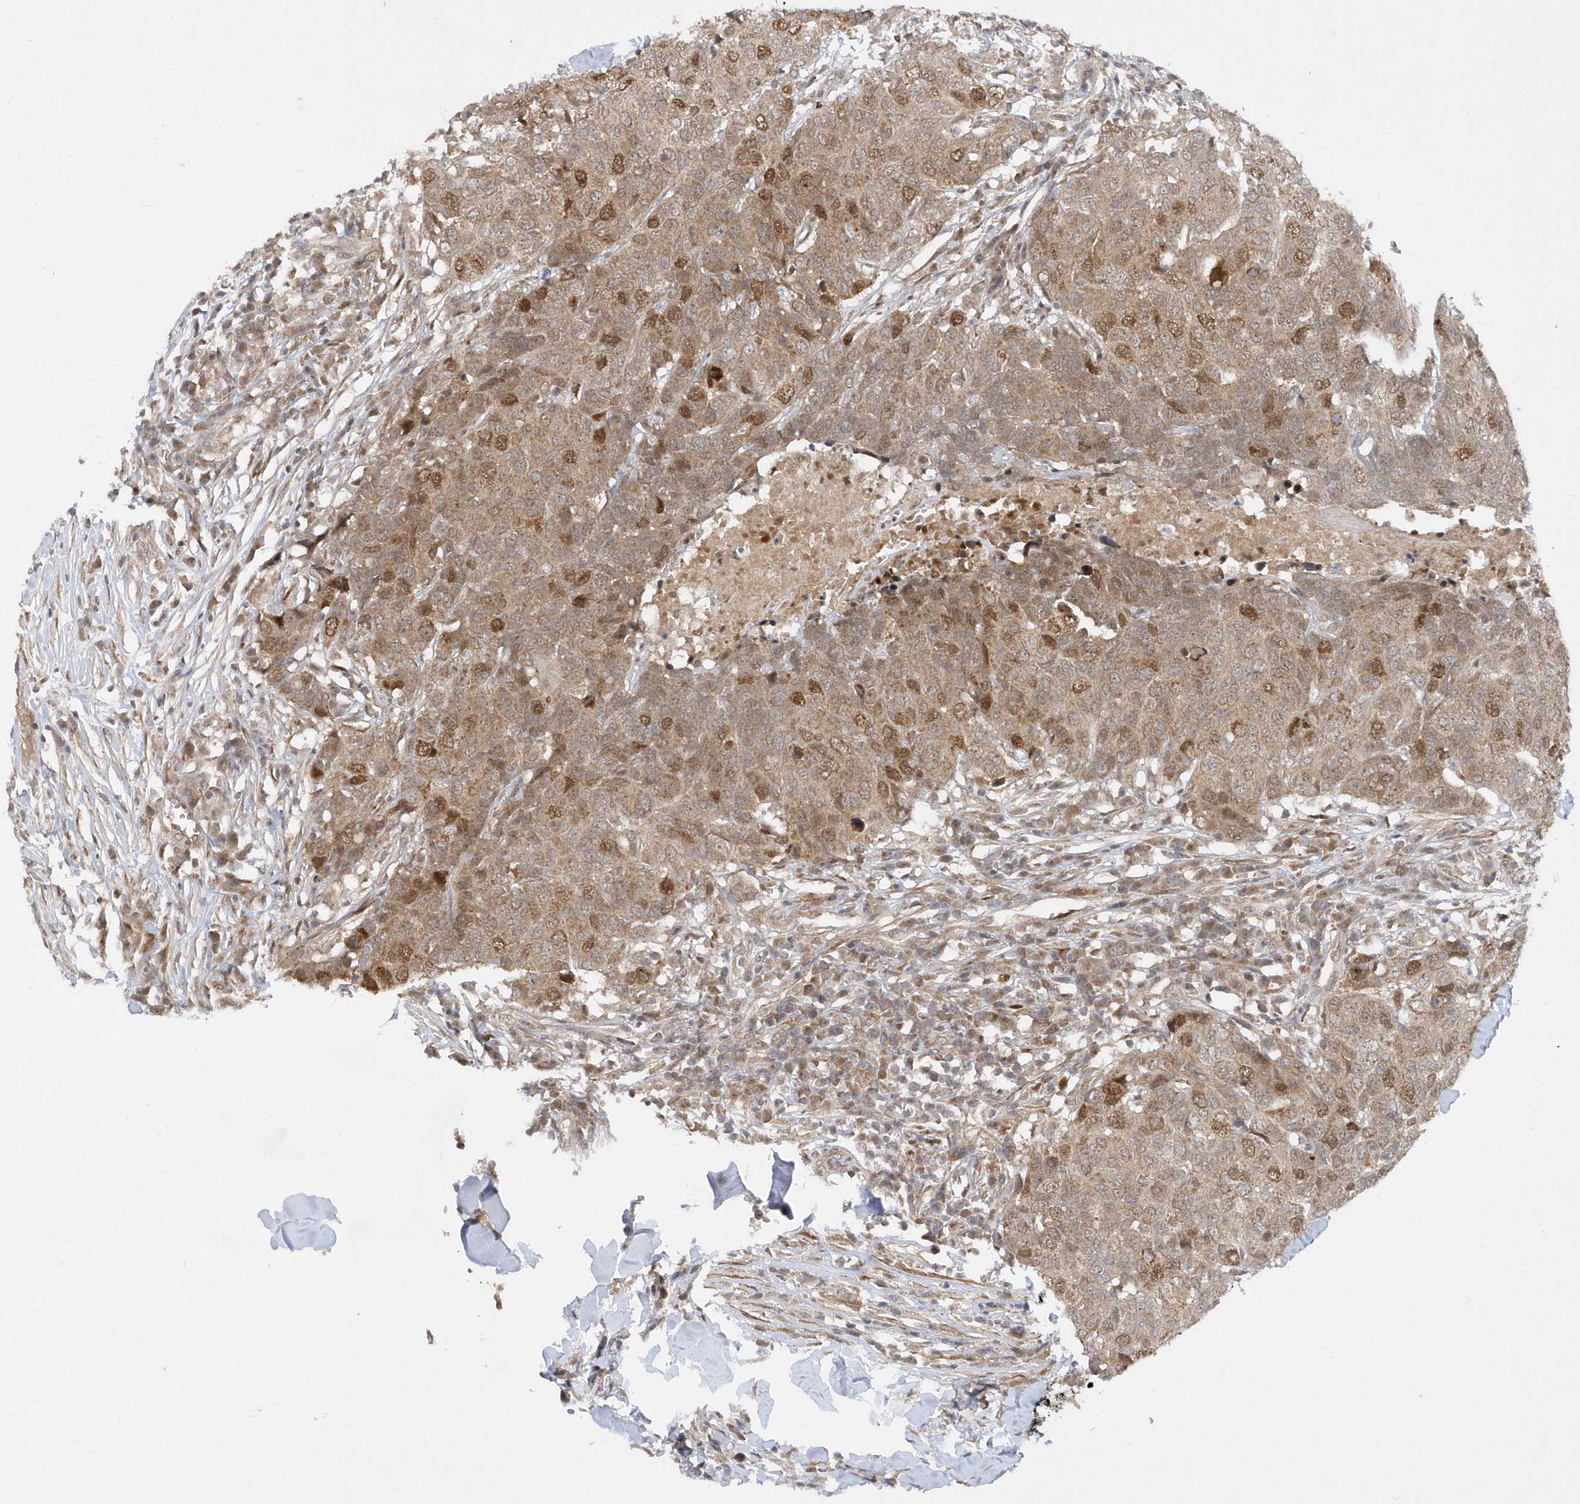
{"staining": {"intensity": "moderate", "quantity": "25%-75%", "location": "cytoplasmic/membranous,nuclear"}, "tissue": "head and neck cancer", "cell_type": "Tumor cells", "image_type": "cancer", "snomed": [{"axis": "morphology", "description": "Squamous cell carcinoma, NOS"}, {"axis": "topography", "description": "Head-Neck"}], "caption": "Immunohistochemical staining of human squamous cell carcinoma (head and neck) exhibits medium levels of moderate cytoplasmic/membranous and nuclear expression in about 25%-75% of tumor cells.", "gene": "MXI1", "patient": {"sex": "male", "age": 66}}